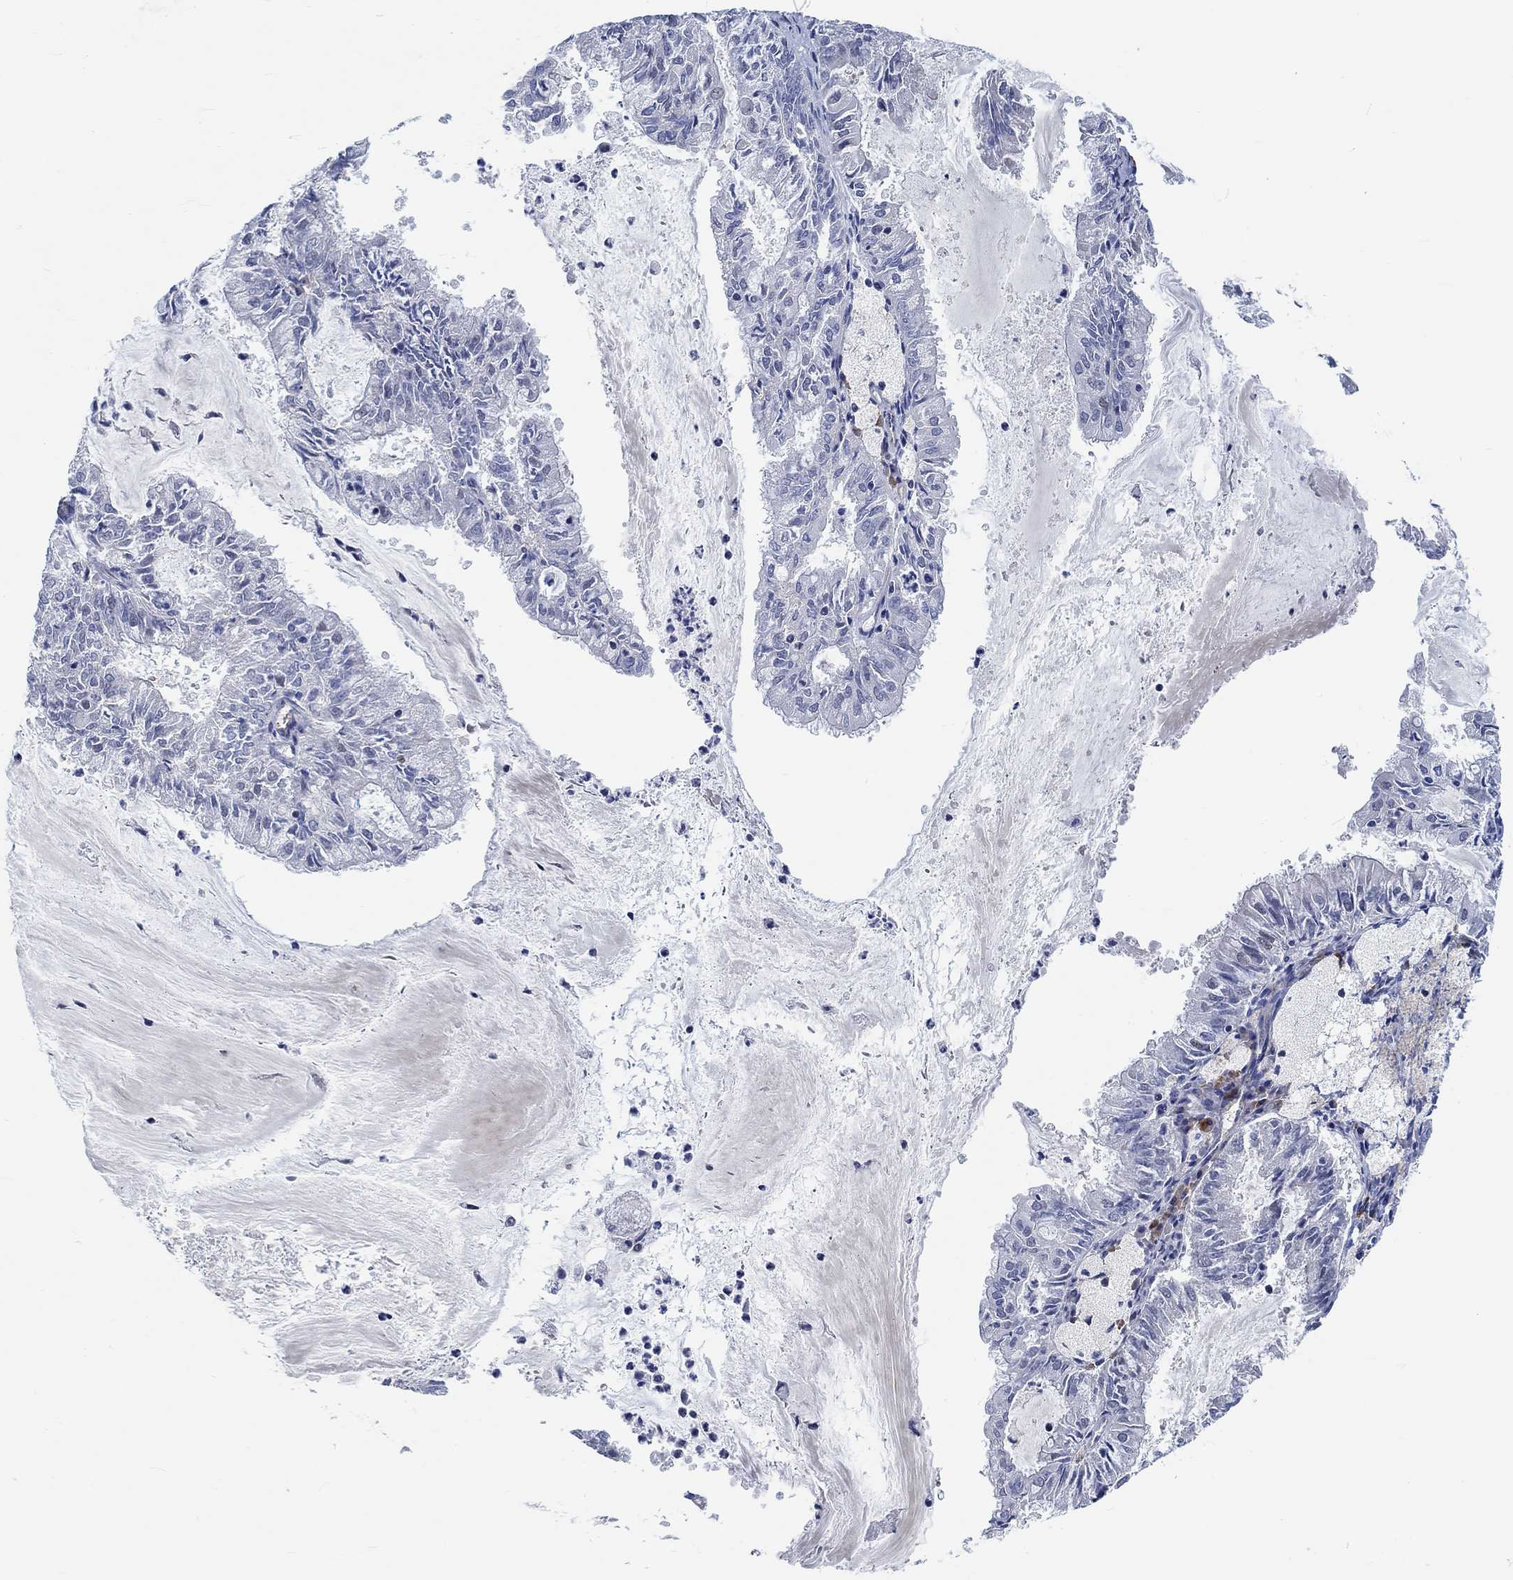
{"staining": {"intensity": "negative", "quantity": "none", "location": "none"}, "tissue": "endometrial cancer", "cell_type": "Tumor cells", "image_type": "cancer", "snomed": [{"axis": "morphology", "description": "Adenocarcinoma, NOS"}, {"axis": "topography", "description": "Endometrium"}], "caption": "Immunohistochemistry (IHC) micrograph of neoplastic tissue: endometrial adenocarcinoma stained with DAB exhibits no significant protein expression in tumor cells.", "gene": "KCNH8", "patient": {"sex": "female", "age": 57}}